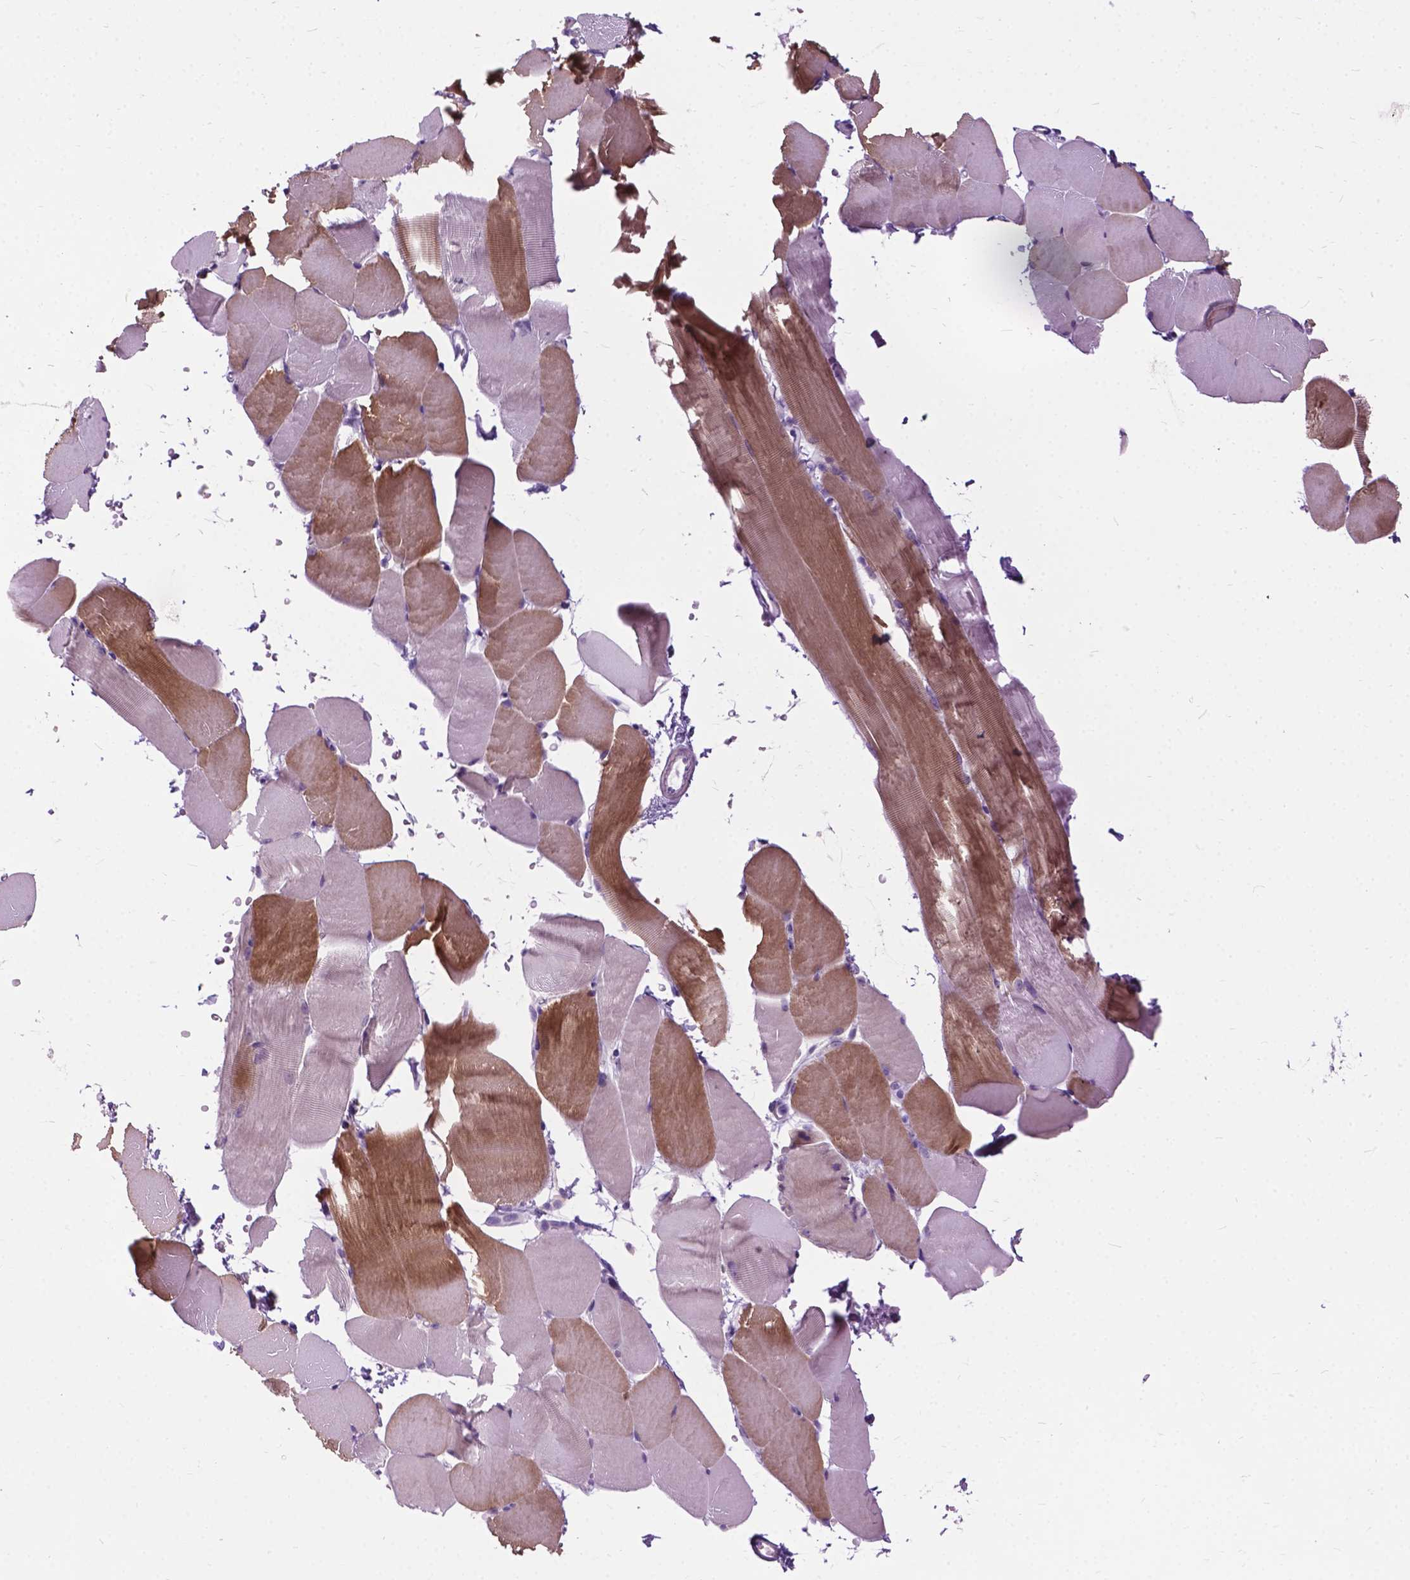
{"staining": {"intensity": "moderate", "quantity": "<25%", "location": "cytoplasmic/membranous"}, "tissue": "skeletal muscle", "cell_type": "Myocytes", "image_type": "normal", "snomed": [{"axis": "morphology", "description": "Normal tissue, NOS"}, {"axis": "topography", "description": "Skeletal muscle"}], "caption": "IHC (DAB) staining of benign skeletal muscle reveals moderate cytoplasmic/membranous protein positivity in about <25% of myocytes.", "gene": "PRR35", "patient": {"sex": "female", "age": 37}}